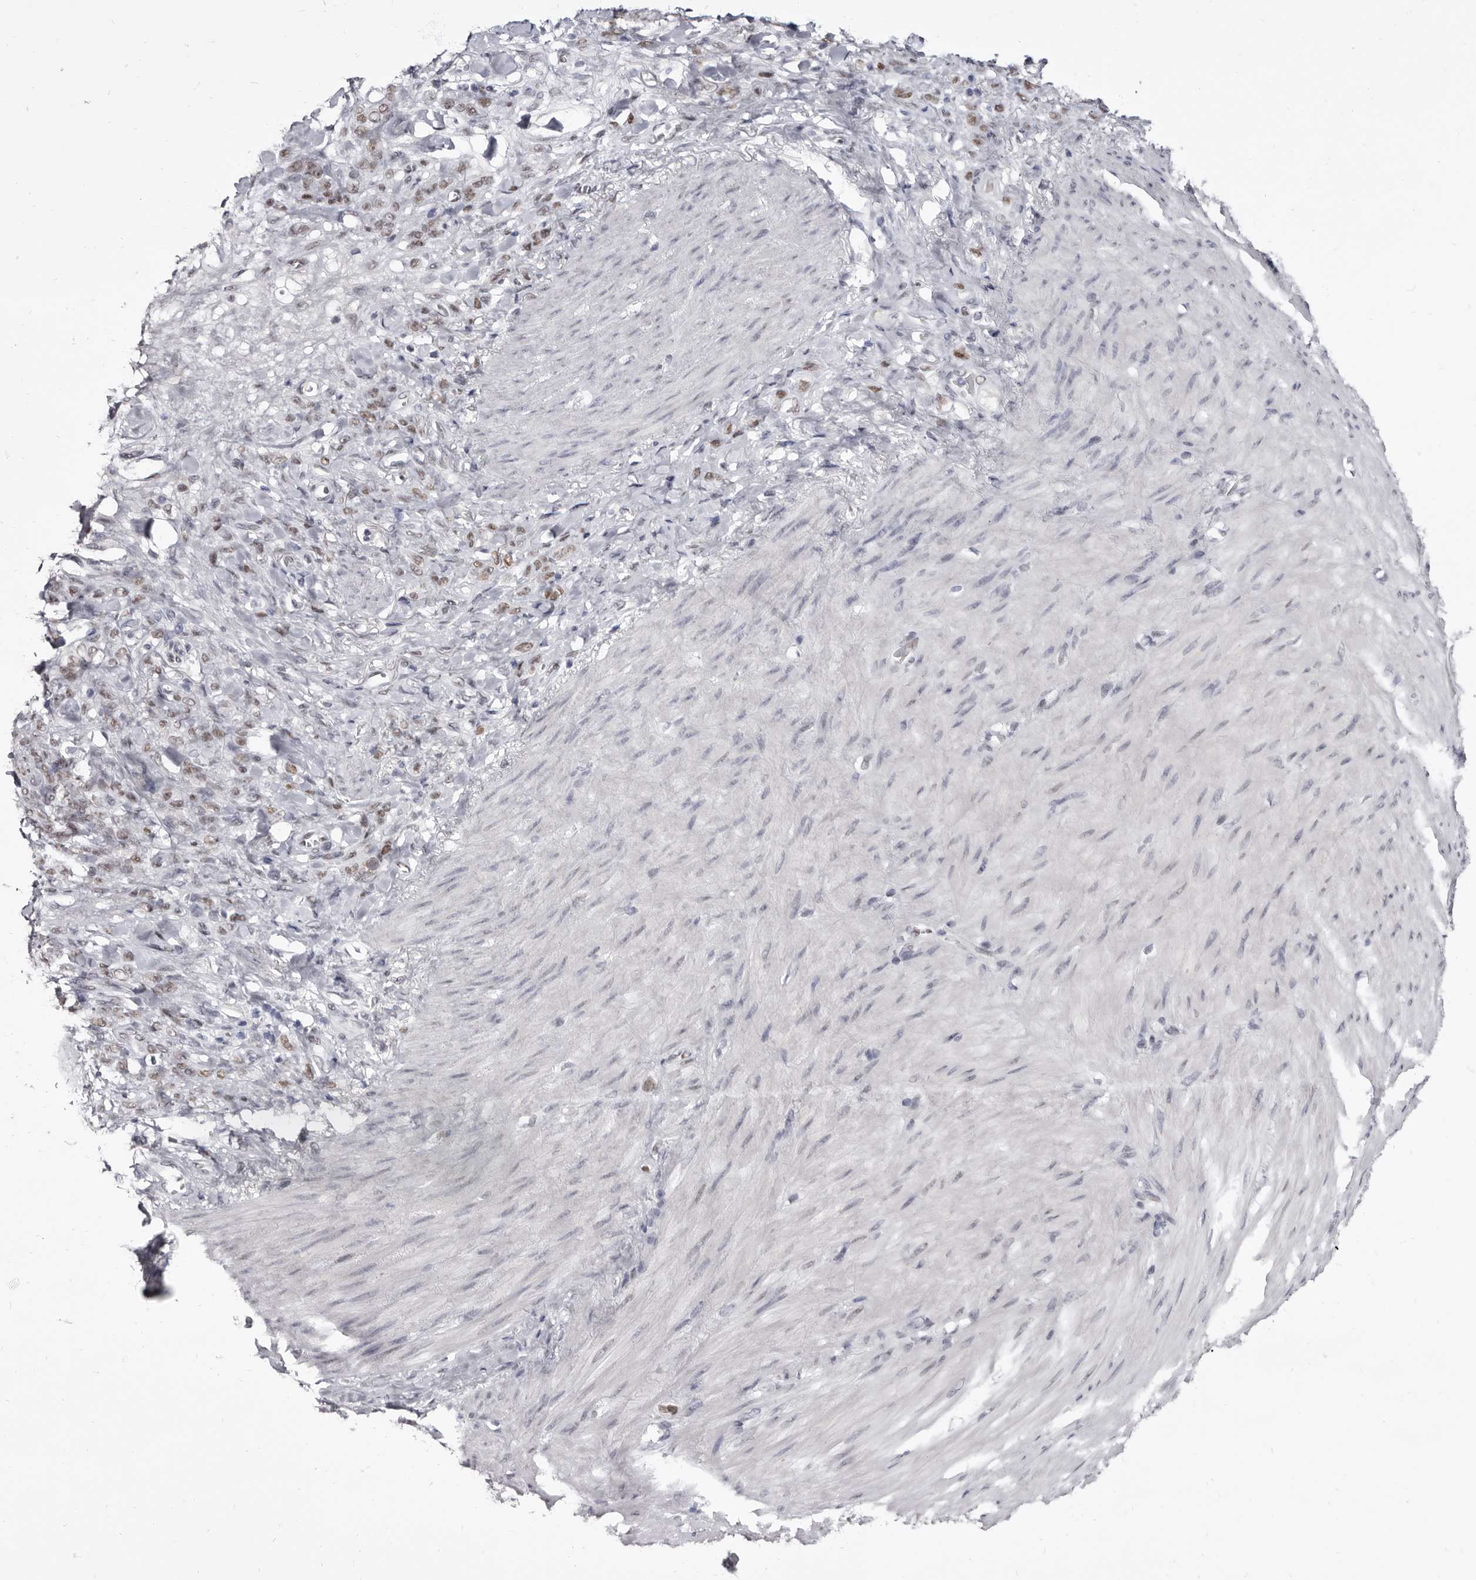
{"staining": {"intensity": "weak", "quantity": "25%-75%", "location": "nuclear"}, "tissue": "stomach cancer", "cell_type": "Tumor cells", "image_type": "cancer", "snomed": [{"axis": "morphology", "description": "Normal tissue, NOS"}, {"axis": "morphology", "description": "Adenocarcinoma, NOS"}, {"axis": "topography", "description": "Stomach"}], "caption": "A brown stain shows weak nuclear expression of a protein in stomach cancer (adenocarcinoma) tumor cells.", "gene": "ZNF326", "patient": {"sex": "male", "age": 82}}